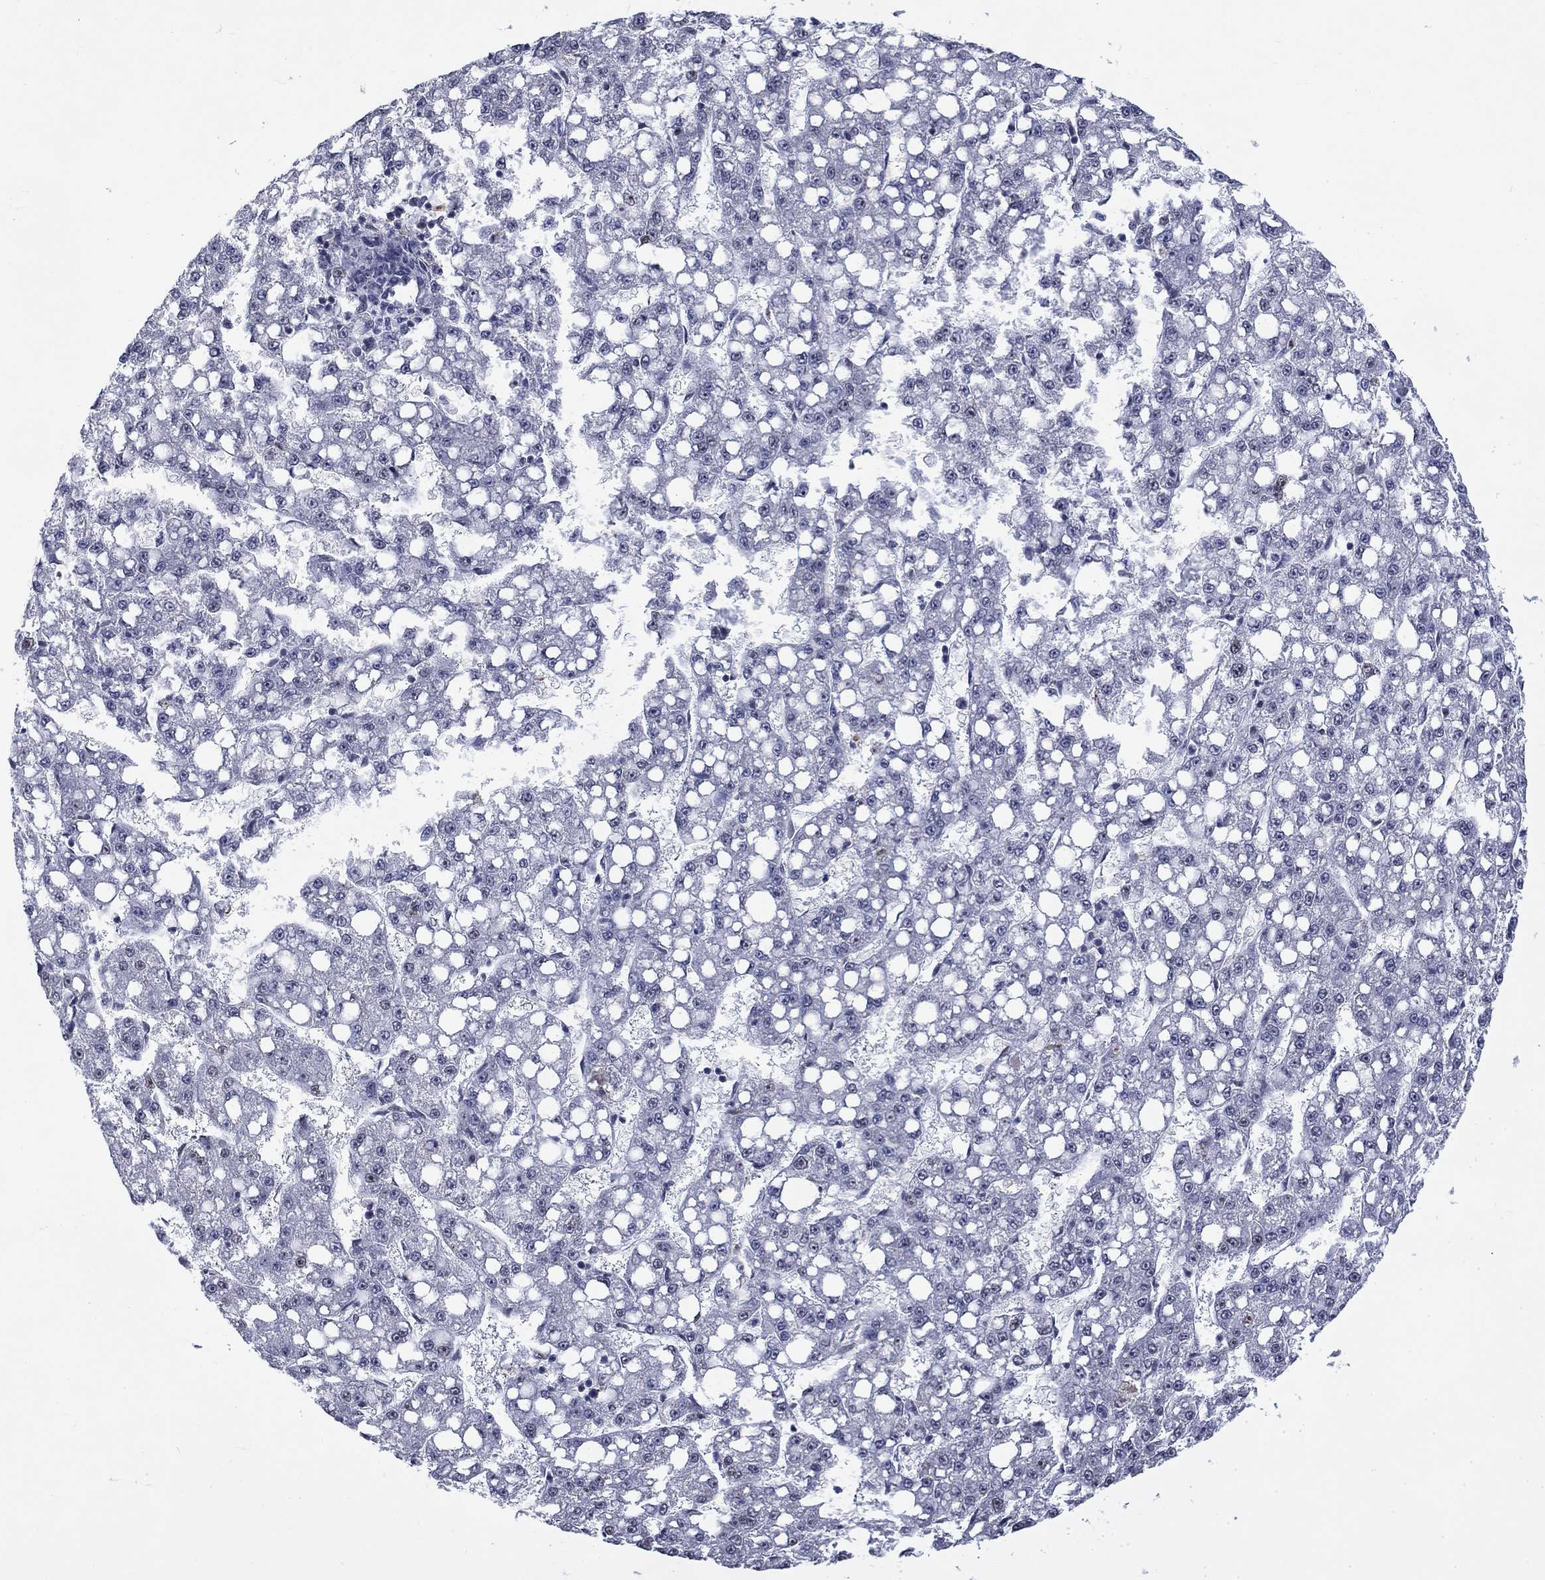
{"staining": {"intensity": "negative", "quantity": "none", "location": "none"}, "tissue": "liver cancer", "cell_type": "Tumor cells", "image_type": "cancer", "snomed": [{"axis": "morphology", "description": "Carcinoma, Hepatocellular, NOS"}, {"axis": "topography", "description": "Liver"}], "caption": "Liver cancer (hepatocellular carcinoma) was stained to show a protein in brown. There is no significant staining in tumor cells.", "gene": "CSRNP3", "patient": {"sex": "female", "age": 65}}